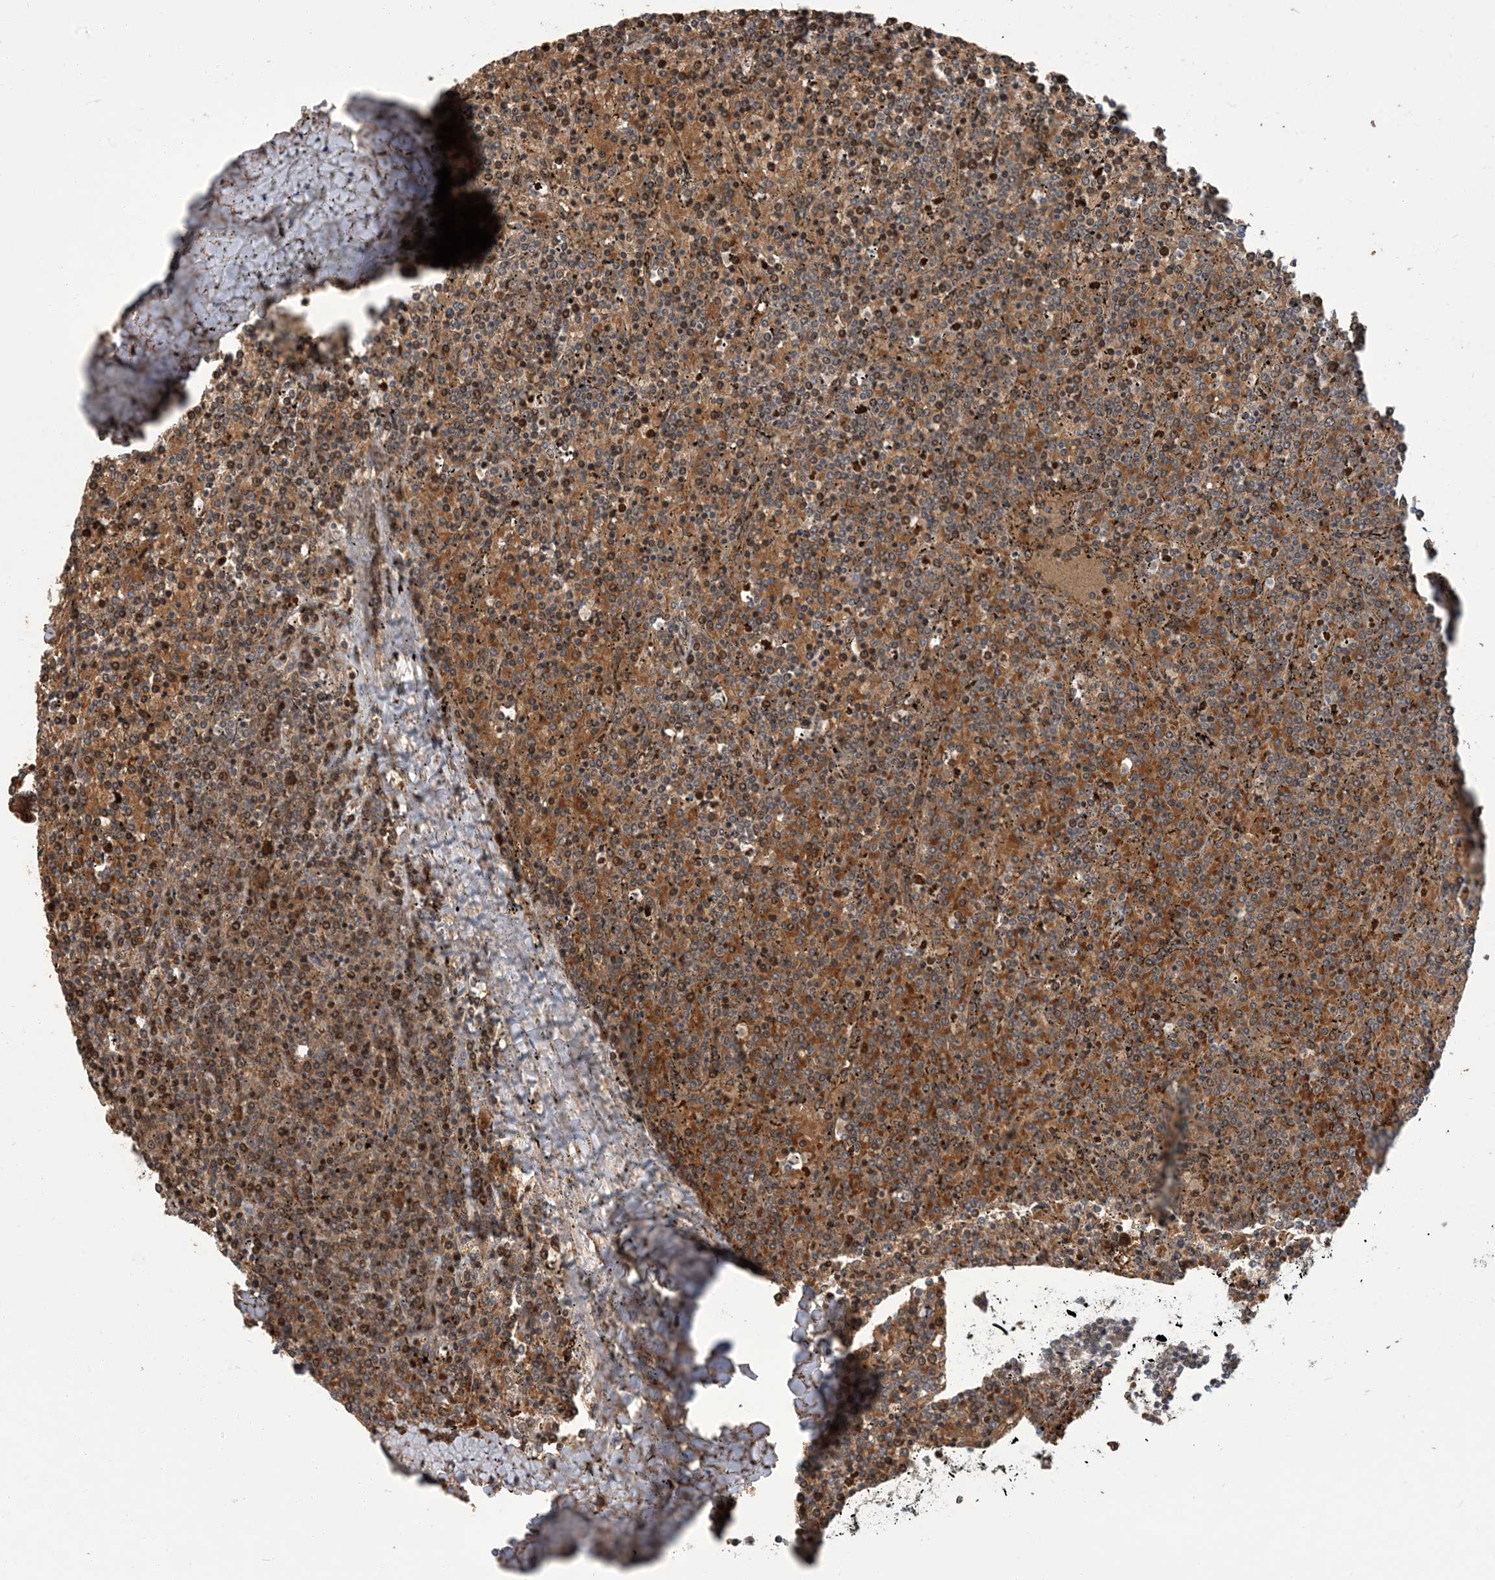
{"staining": {"intensity": "moderate", "quantity": "25%-75%", "location": "cytoplasmic/membranous"}, "tissue": "lymphoma", "cell_type": "Tumor cells", "image_type": "cancer", "snomed": [{"axis": "morphology", "description": "Malignant lymphoma, non-Hodgkin's type, Low grade"}, {"axis": "topography", "description": "Spleen"}], "caption": "Malignant lymphoma, non-Hodgkin's type (low-grade) stained with immunohistochemistry (IHC) demonstrates moderate cytoplasmic/membranous expression in approximately 25%-75% of tumor cells.", "gene": "ERI2", "patient": {"sex": "female", "age": 19}}